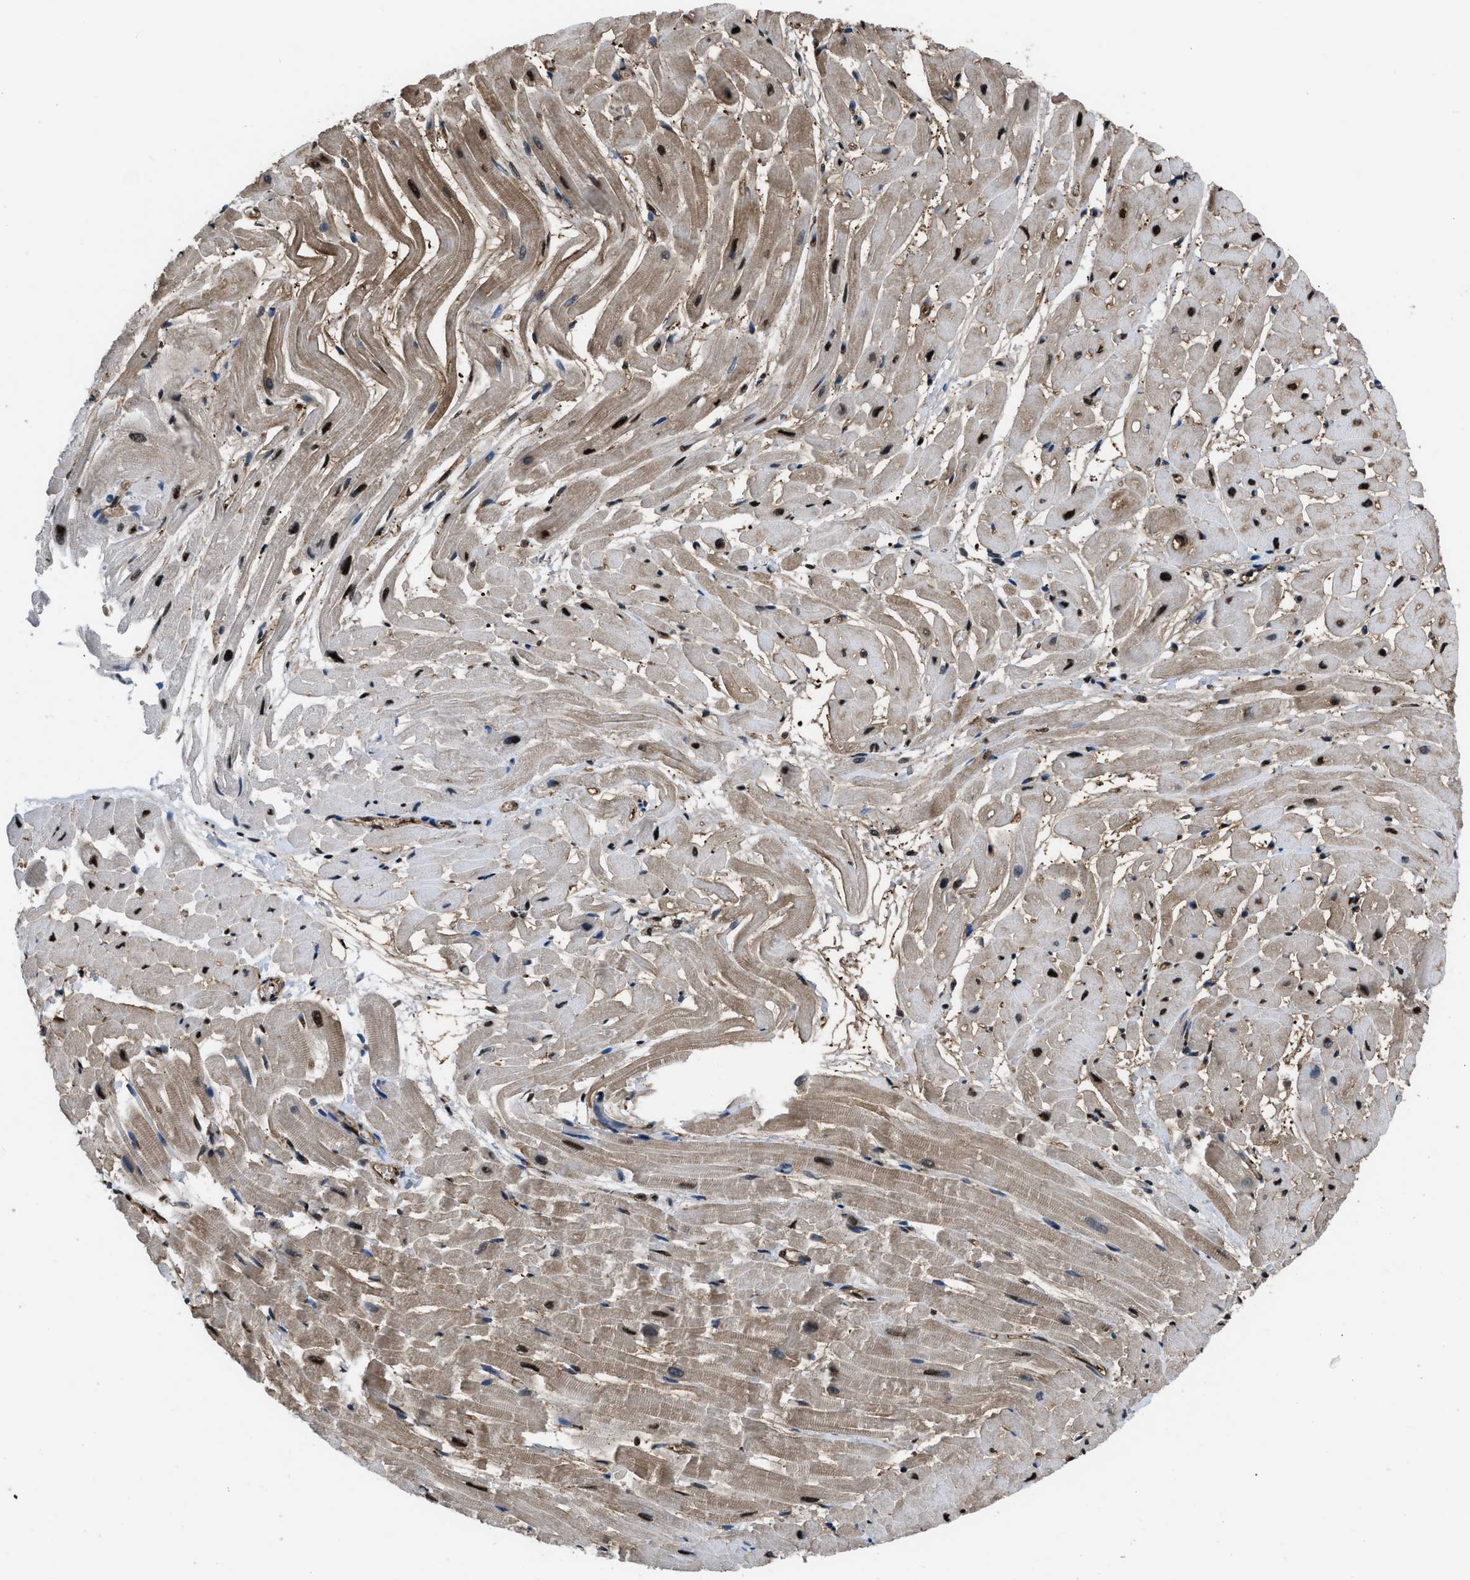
{"staining": {"intensity": "strong", "quantity": "25%-75%", "location": "cytoplasmic/membranous,nuclear"}, "tissue": "heart muscle", "cell_type": "Cardiomyocytes", "image_type": "normal", "snomed": [{"axis": "morphology", "description": "Normal tissue, NOS"}, {"axis": "topography", "description": "Heart"}], "caption": "A brown stain highlights strong cytoplasmic/membranous,nuclear positivity of a protein in cardiomyocytes of normal heart muscle.", "gene": "FNTA", "patient": {"sex": "male", "age": 45}}